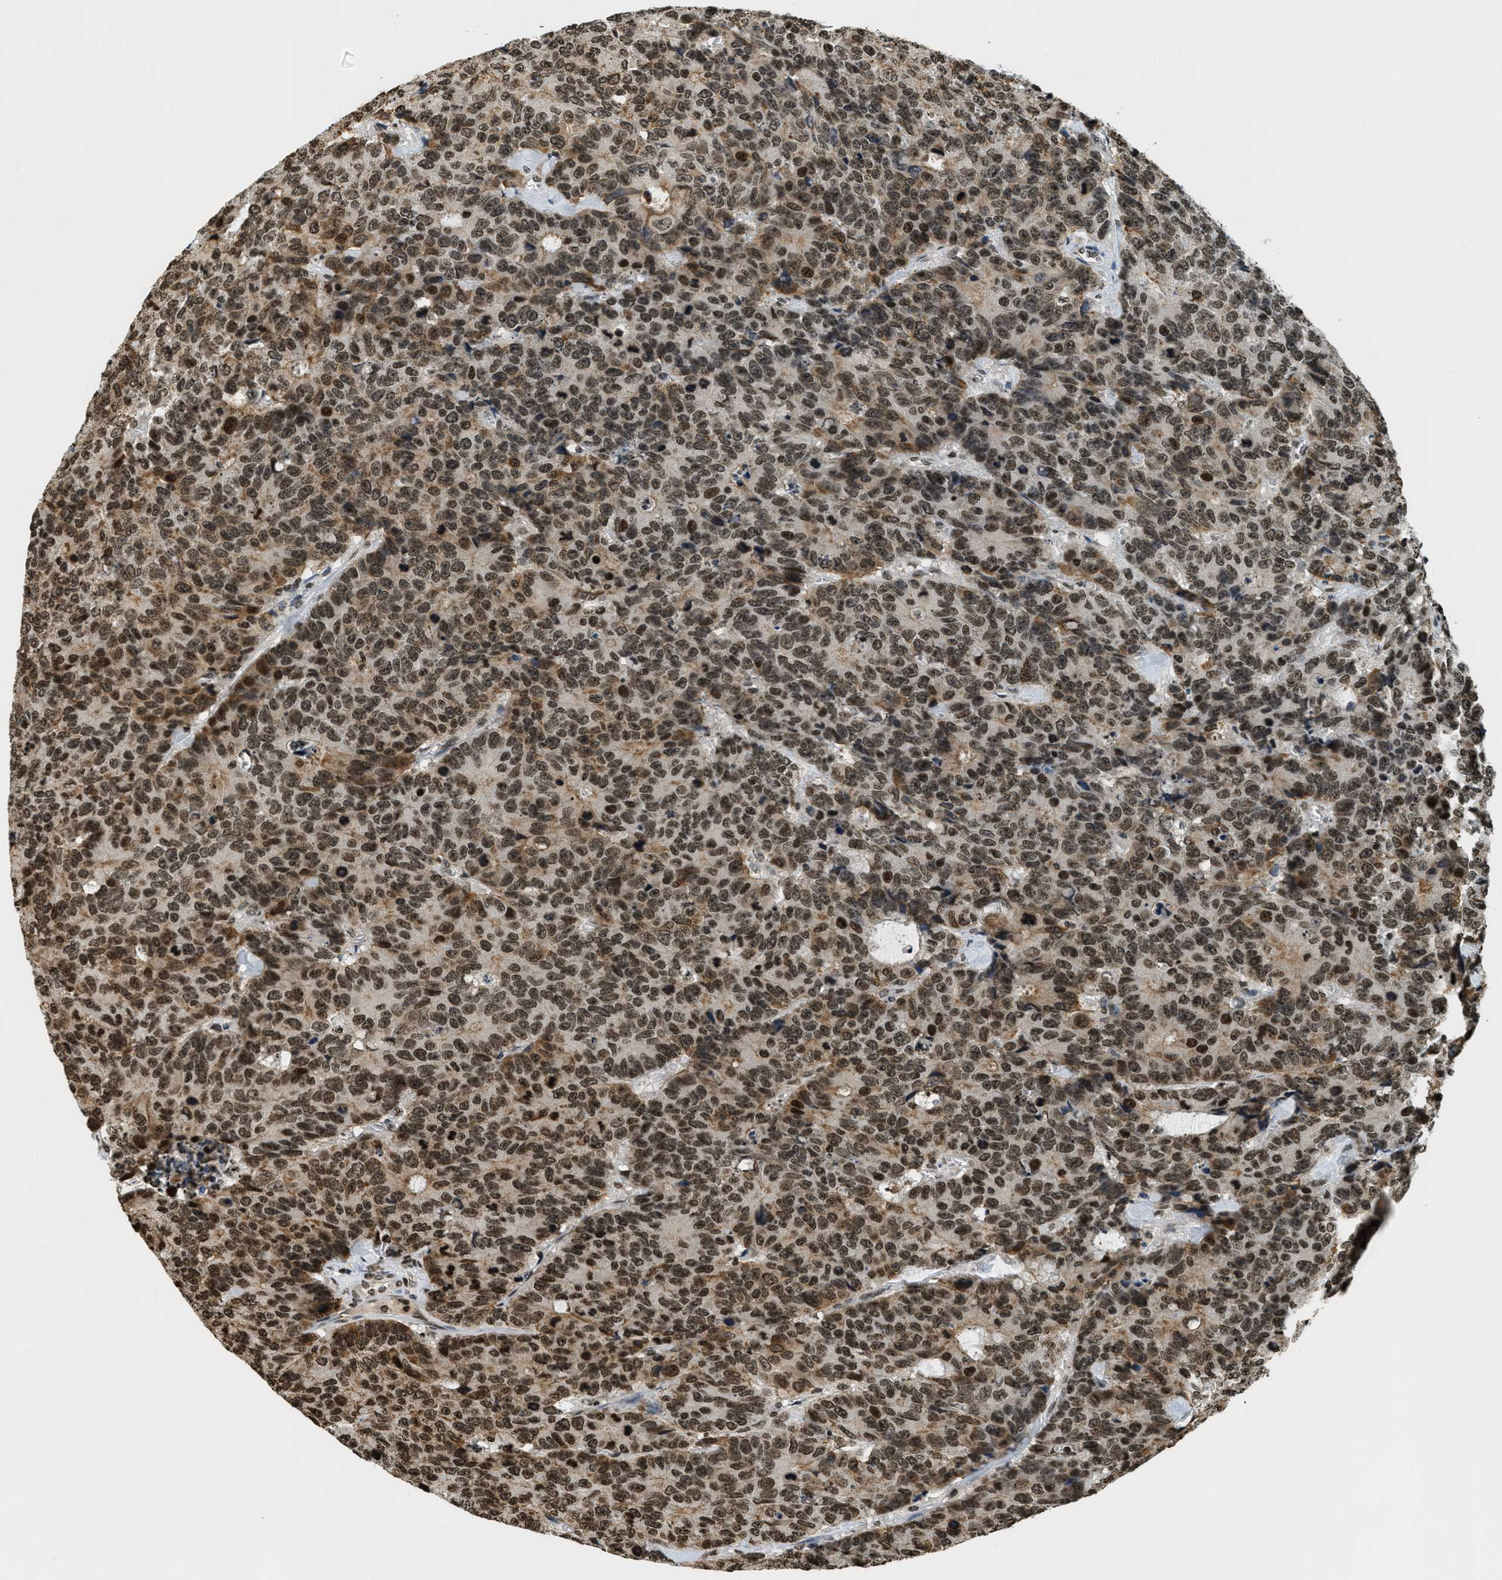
{"staining": {"intensity": "moderate", "quantity": ">75%", "location": "nuclear"}, "tissue": "colorectal cancer", "cell_type": "Tumor cells", "image_type": "cancer", "snomed": [{"axis": "morphology", "description": "Adenocarcinoma, NOS"}, {"axis": "topography", "description": "Colon"}], "caption": "IHC histopathology image of human colorectal cancer stained for a protein (brown), which demonstrates medium levels of moderate nuclear staining in about >75% of tumor cells.", "gene": "LDB2", "patient": {"sex": "female", "age": 86}}